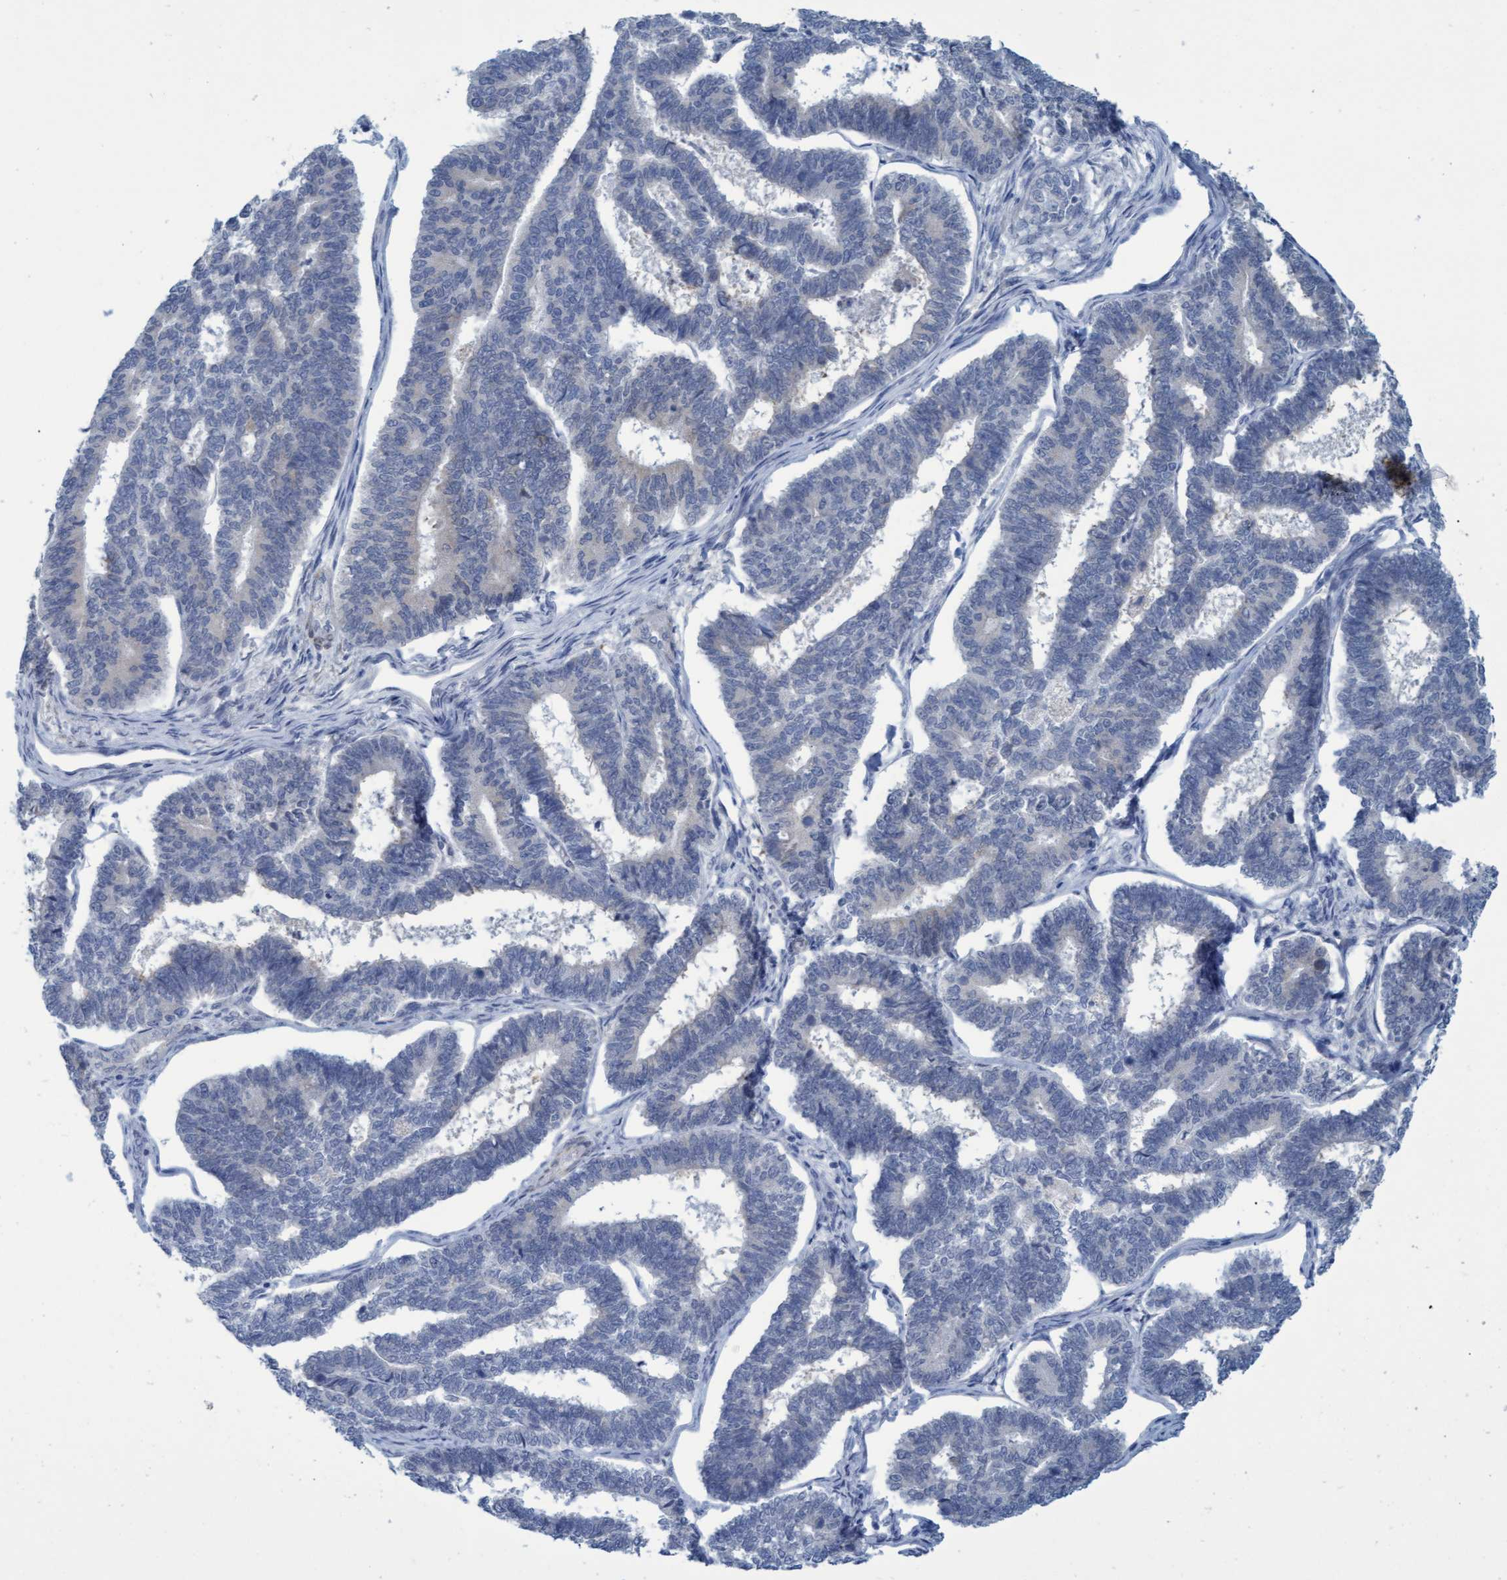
{"staining": {"intensity": "negative", "quantity": "none", "location": "none"}, "tissue": "endometrial cancer", "cell_type": "Tumor cells", "image_type": "cancer", "snomed": [{"axis": "morphology", "description": "Adenocarcinoma, NOS"}, {"axis": "topography", "description": "Endometrium"}], "caption": "Protein analysis of endometrial cancer (adenocarcinoma) displays no significant positivity in tumor cells. The staining is performed using DAB brown chromogen with nuclei counter-stained in using hematoxylin.", "gene": "SSTR3", "patient": {"sex": "female", "age": 70}}